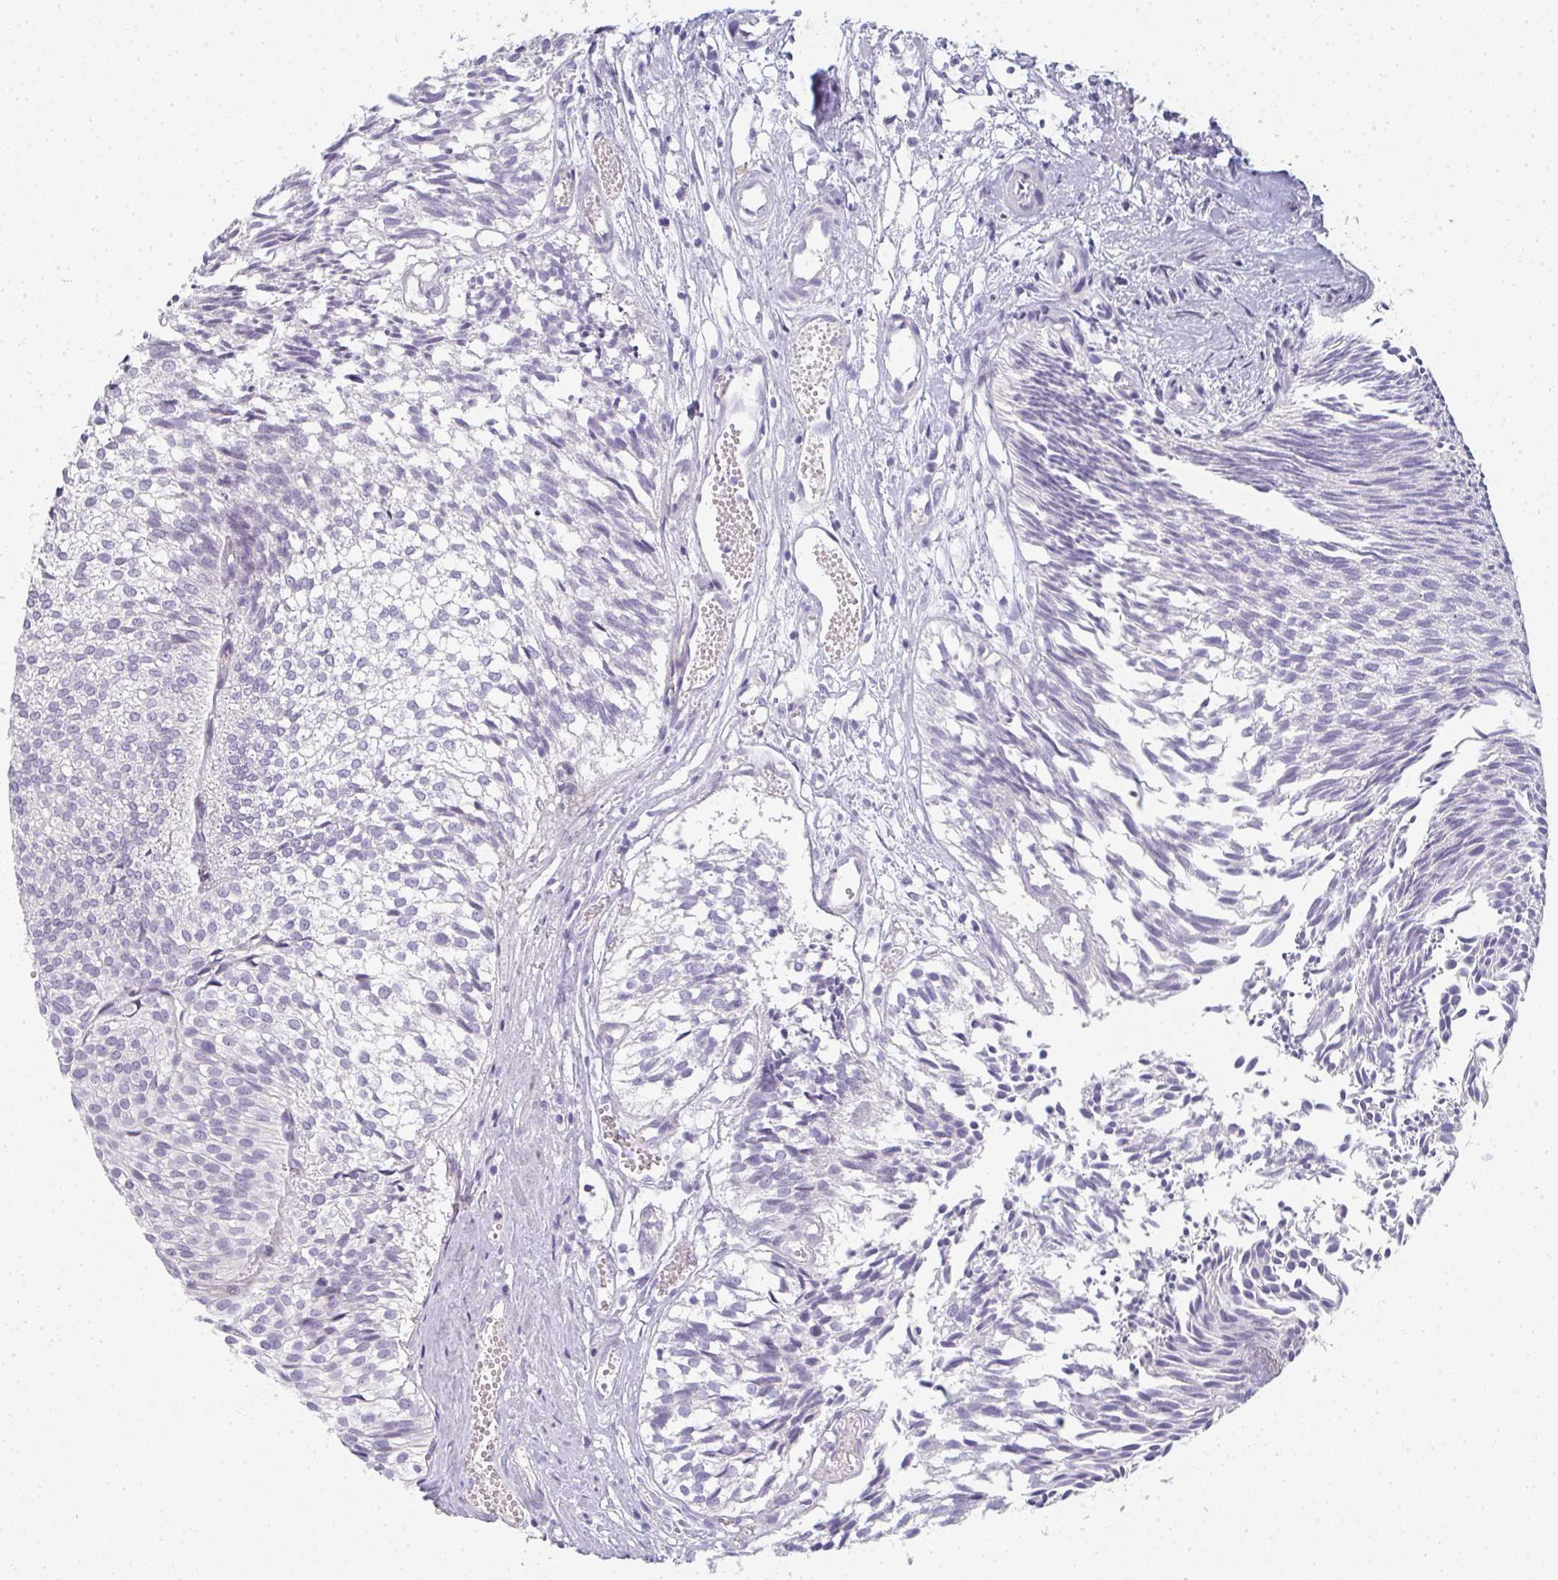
{"staining": {"intensity": "negative", "quantity": "none", "location": "none"}, "tissue": "urothelial cancer", "cell_type": "Tumor cells", "image_type": "cancer", "snomed": [{"axis": "morphology", "description": "Urothelial carcinoma, Low grade"}, {"axis": "topography", "description": "Urinary bladder"}], "caption": "High power microscopy micrograph of an immunohistochemistry (IHC) histopathology image of urothelial cancer, revealing no significant staining in tumor cells.", "gene": "NEU2", "patient": {"sex": "male", "age": 91}}